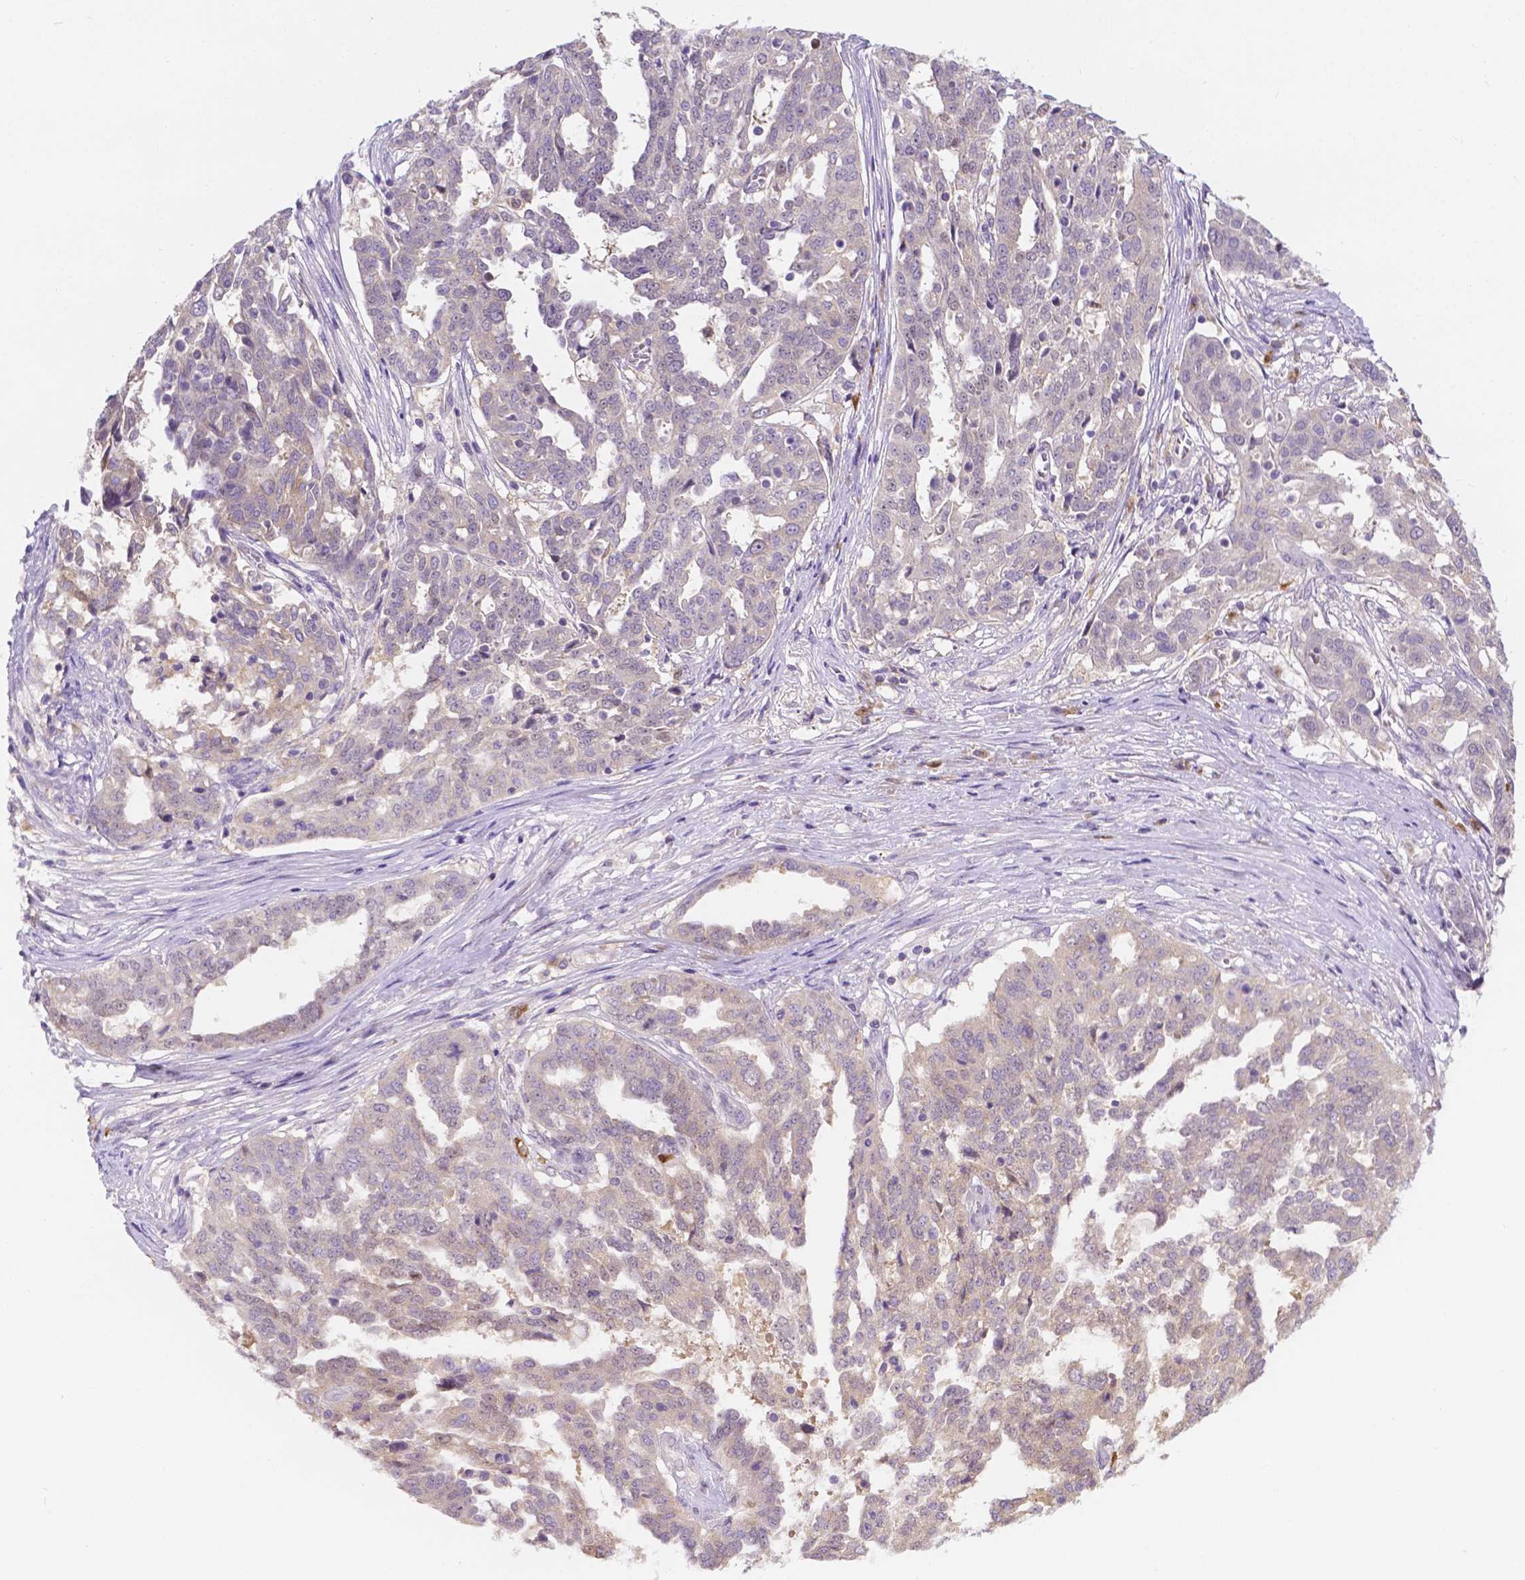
{"staining": {"intensity": "negative", "quantity": "none", "location": "none"}, "tissue": "ovarian cancer", "cell_type": "Tumor cells", "image_type": "cancer", "snomed": [{"axis": "morphology", "description": "Cystadenocarcinoma, serous, NOS"}, {"axis": "topography", "description": "Ovary"}], "caption": "Immunohistochemical staining of ovarian cancer (serous cystadenocarcinoma) demonstrates no significant expression in tumor cells.", "gene": "ZNRD2", "patient": {"sex": "female", "age": 67}}